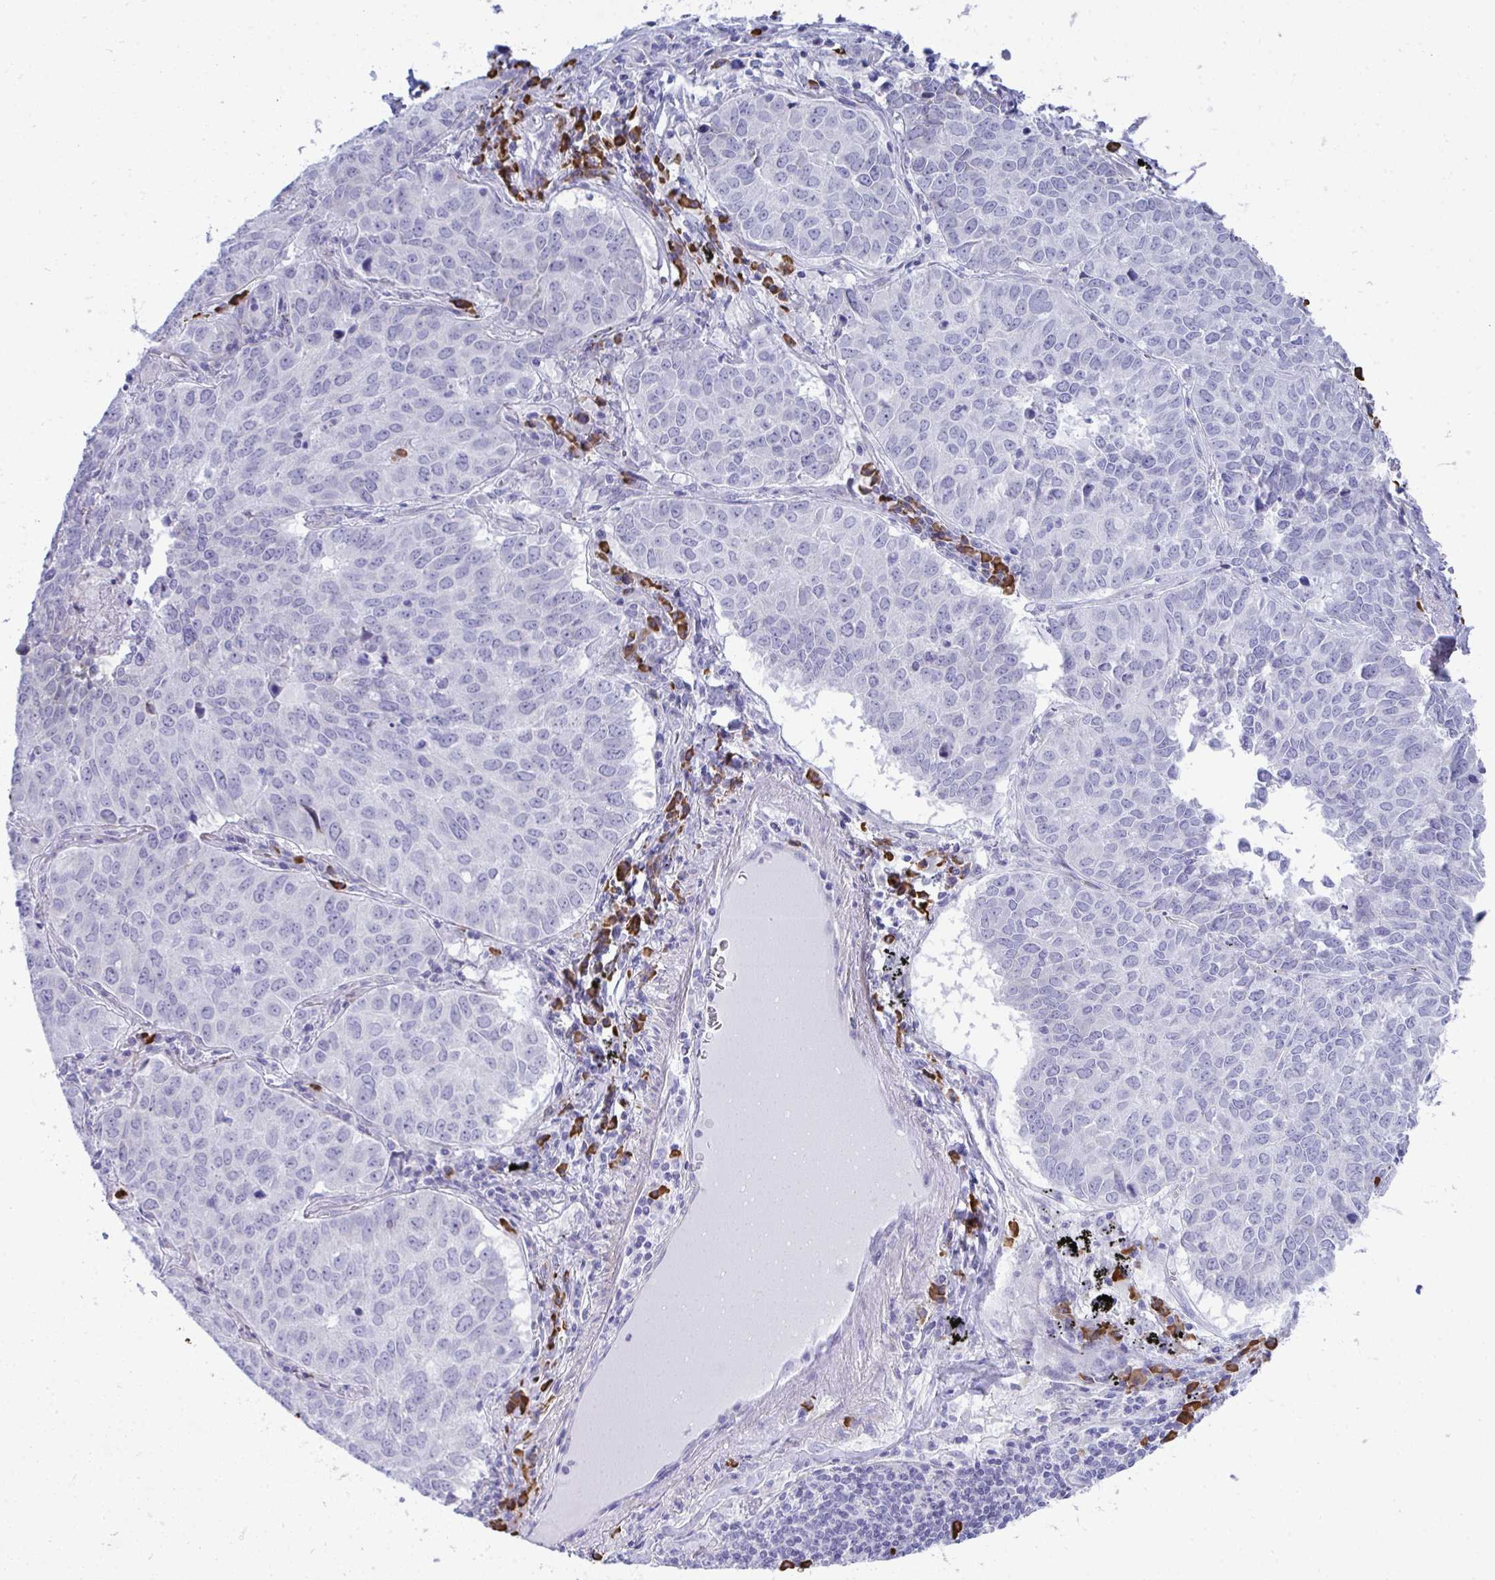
{"staining": {"intensity": "negative", "quantity": "none", "location": "none"}, "tissue": "lung cancer", "cell_type": "Tumor cells", "image_type": "cancer", "snomed": [{"axis": "morphology", "description": "Adenocarcinoma, NOS"}, {"axis": "topography", "description": "Lung"}], "caption": "DAB immunohistochemical staining of lung adenocarcinoma exhibits no significant staining in tumor cells.", "gene": "PUS7L", "patient": {"sex": "female", "age": 50}}